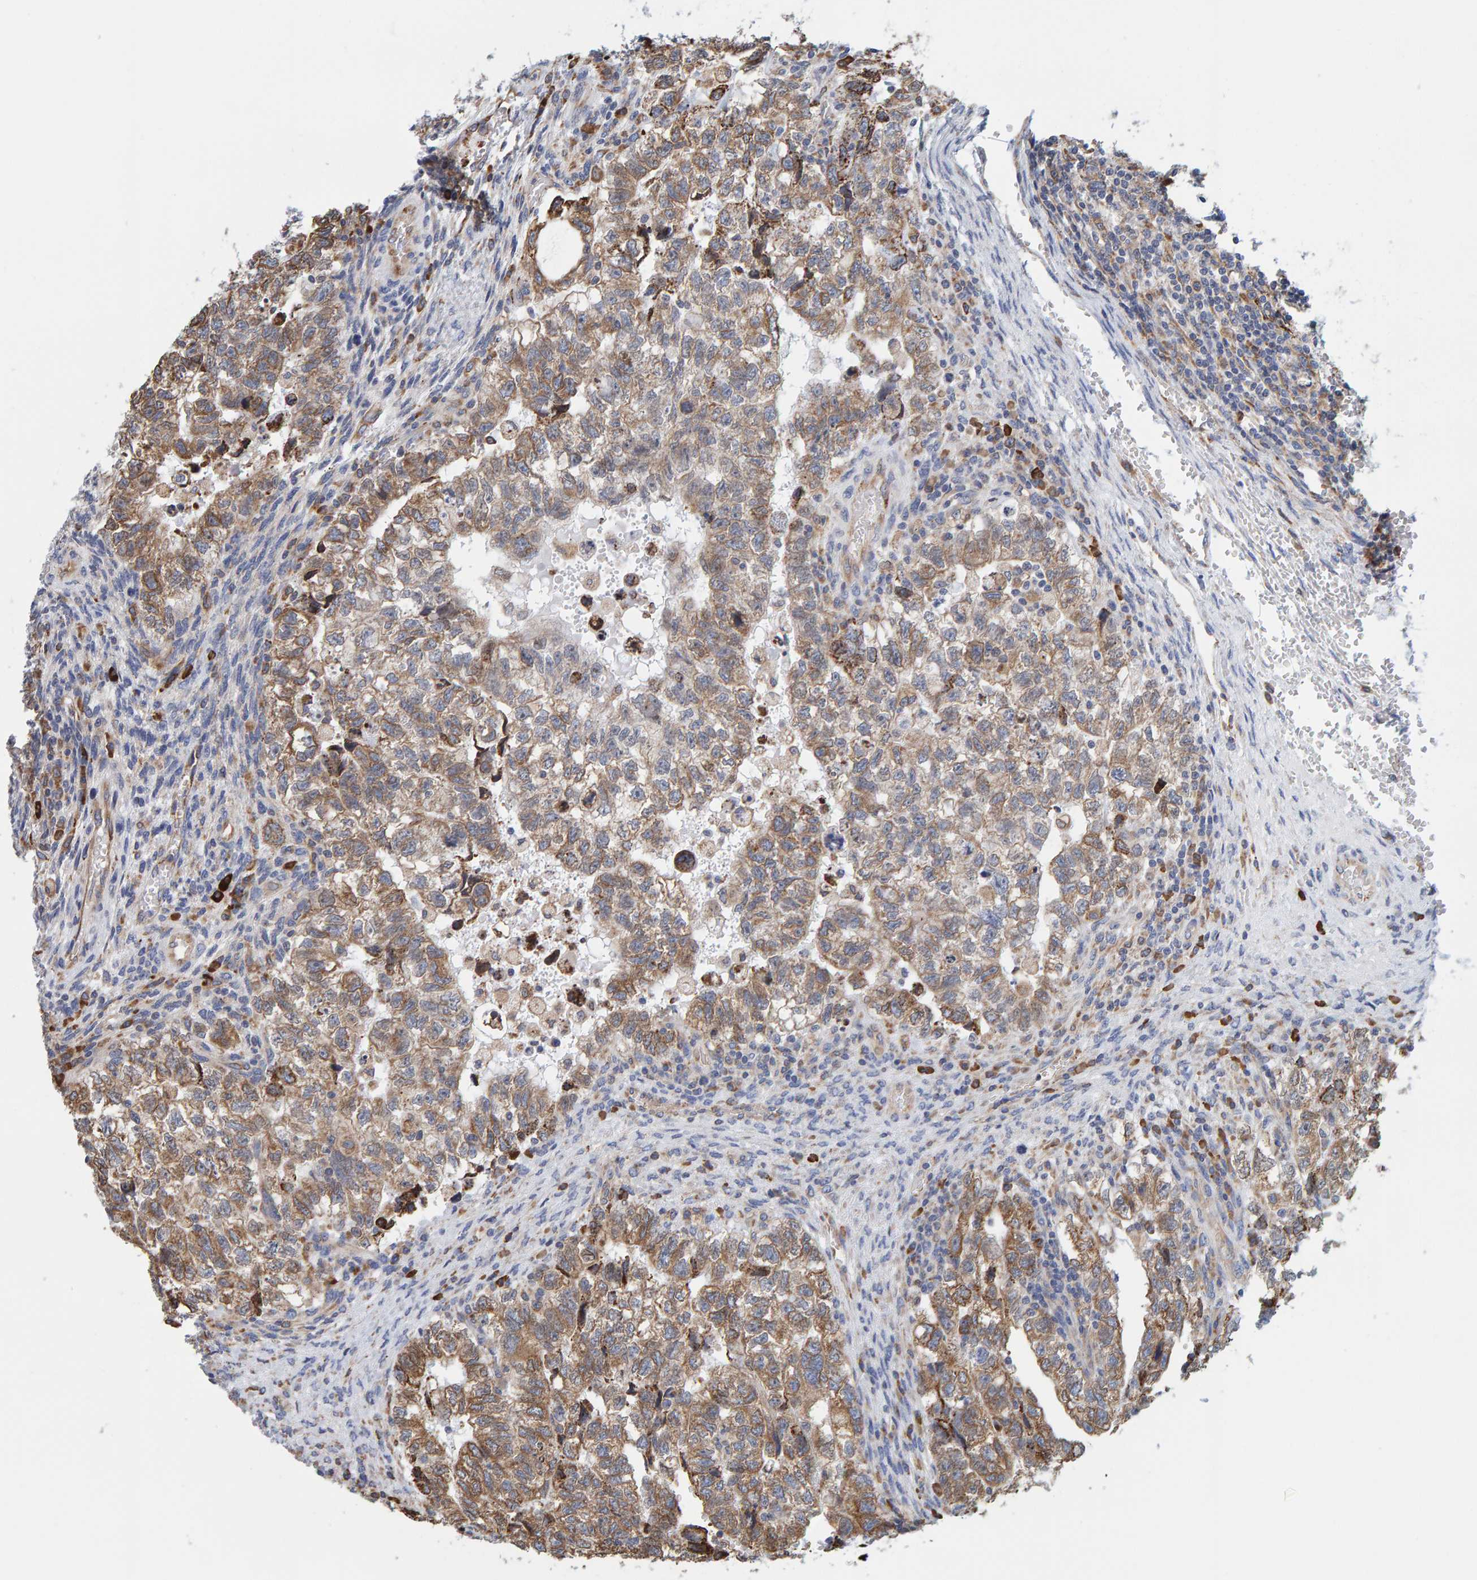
{"staining": {"intensity": "moderate", "quantity": ">75%", "location": "cytoplasmic/membranous"}, "tissue": "testis cancer", "cell_type": "Tumor cells", "image_type": "cancer", "snomed": [{"axis": "morphology", "description": "Carcinoma, Embryonal, NOS"}, {"axis": "topography", "description": "Testis"}], "caption": "This micrograph shows IHC staining of testis cancer (embryonal carcinoma), with medium moderate cytoplasmic/membranous expression in about >75% of tumor cells.", "gene": "SGPL1", "patient": {"sex": "male", "age": 36}}